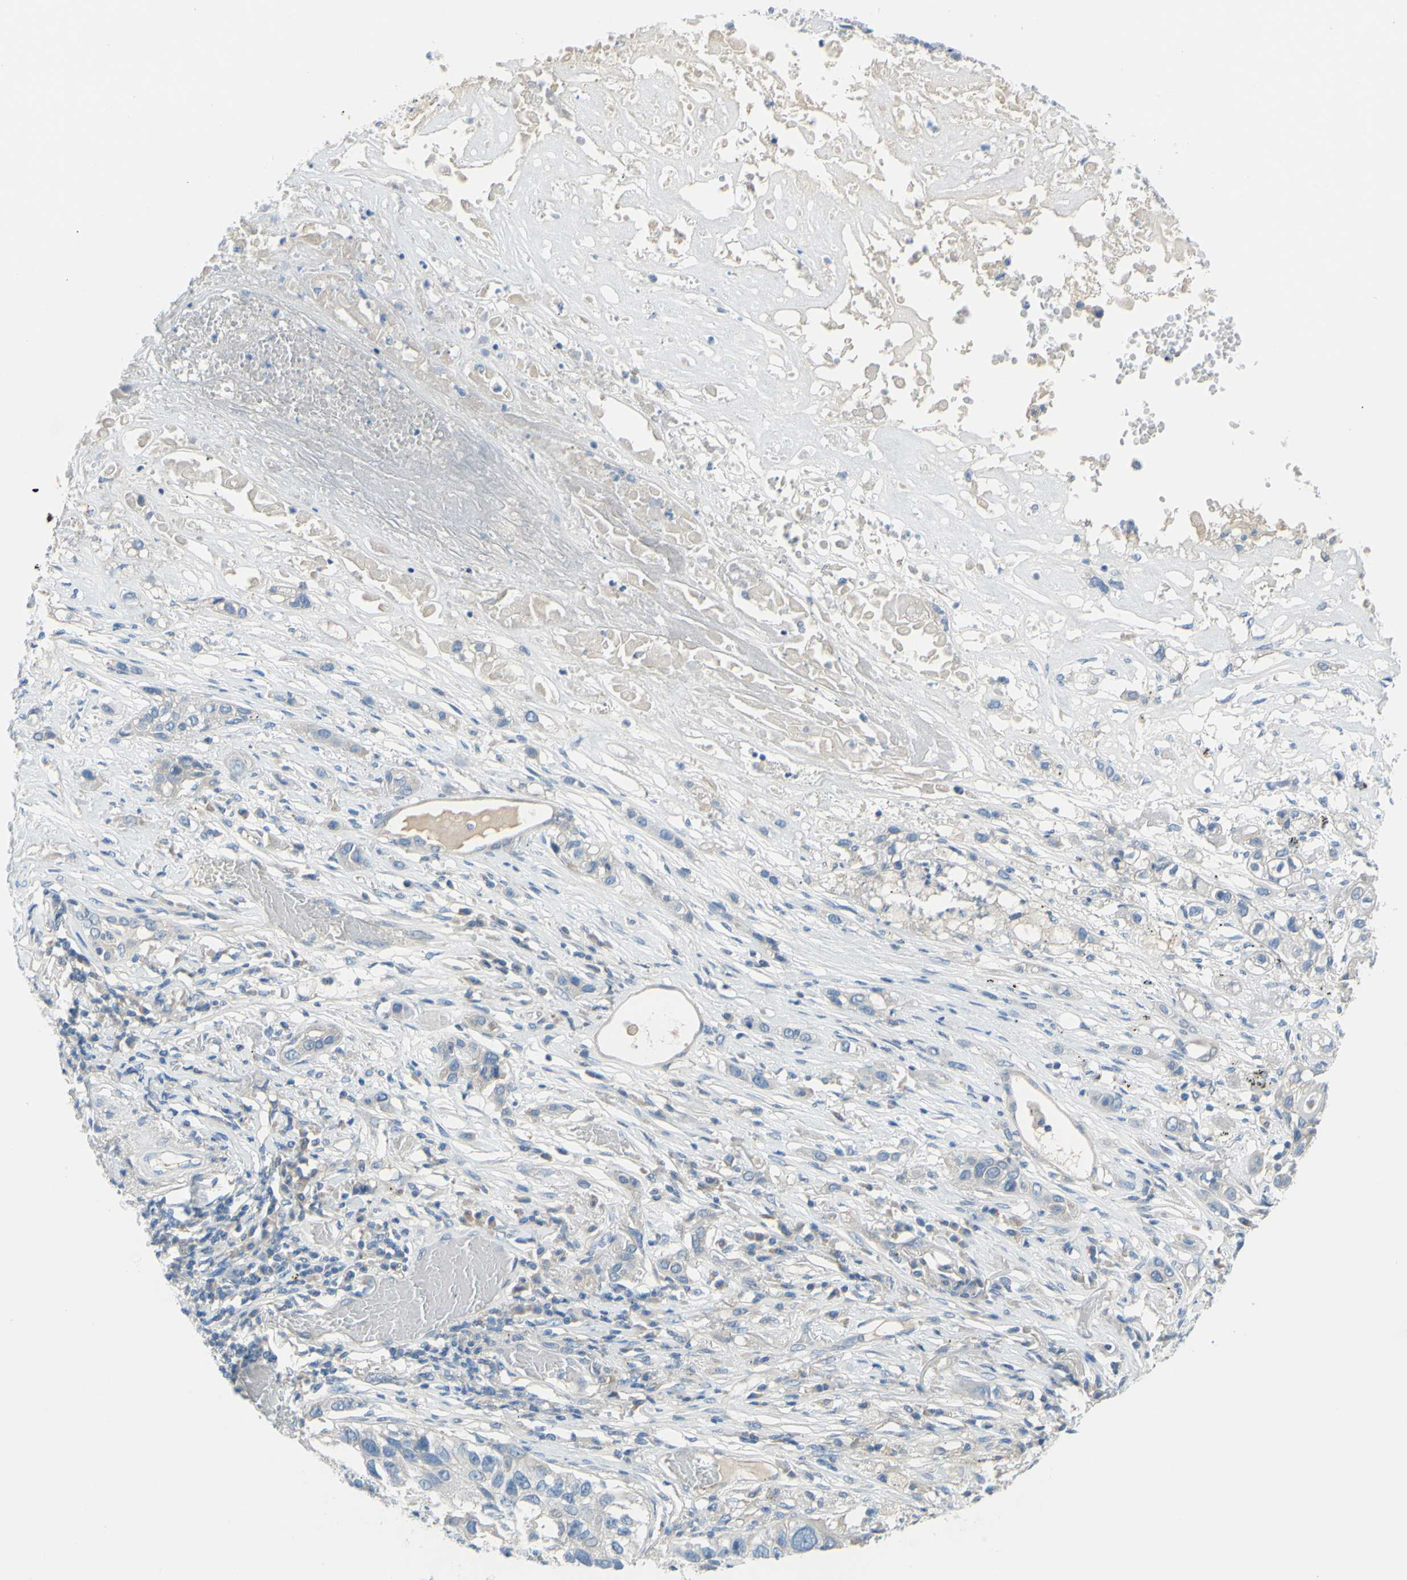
{"staining": {"intensity": "negative", "quantity": "none", "location": "none"}, "tissue": "lung cancer", "cell_type": "Tumor cells", "image_type": "cancer", "snomed": [{"axis": "morphology", "description": "Squamous cell carcinoma, NOS"}, {"axis": "topography", "description": "Lung"}], "caption": "Immunohistochemistry image of lung squamous cell carcinoma stained for a protein (brown), which reveals no staining in tumor cells.", "gene": "SLC1A2", "patient": {"sex": "male", "age": 71}}